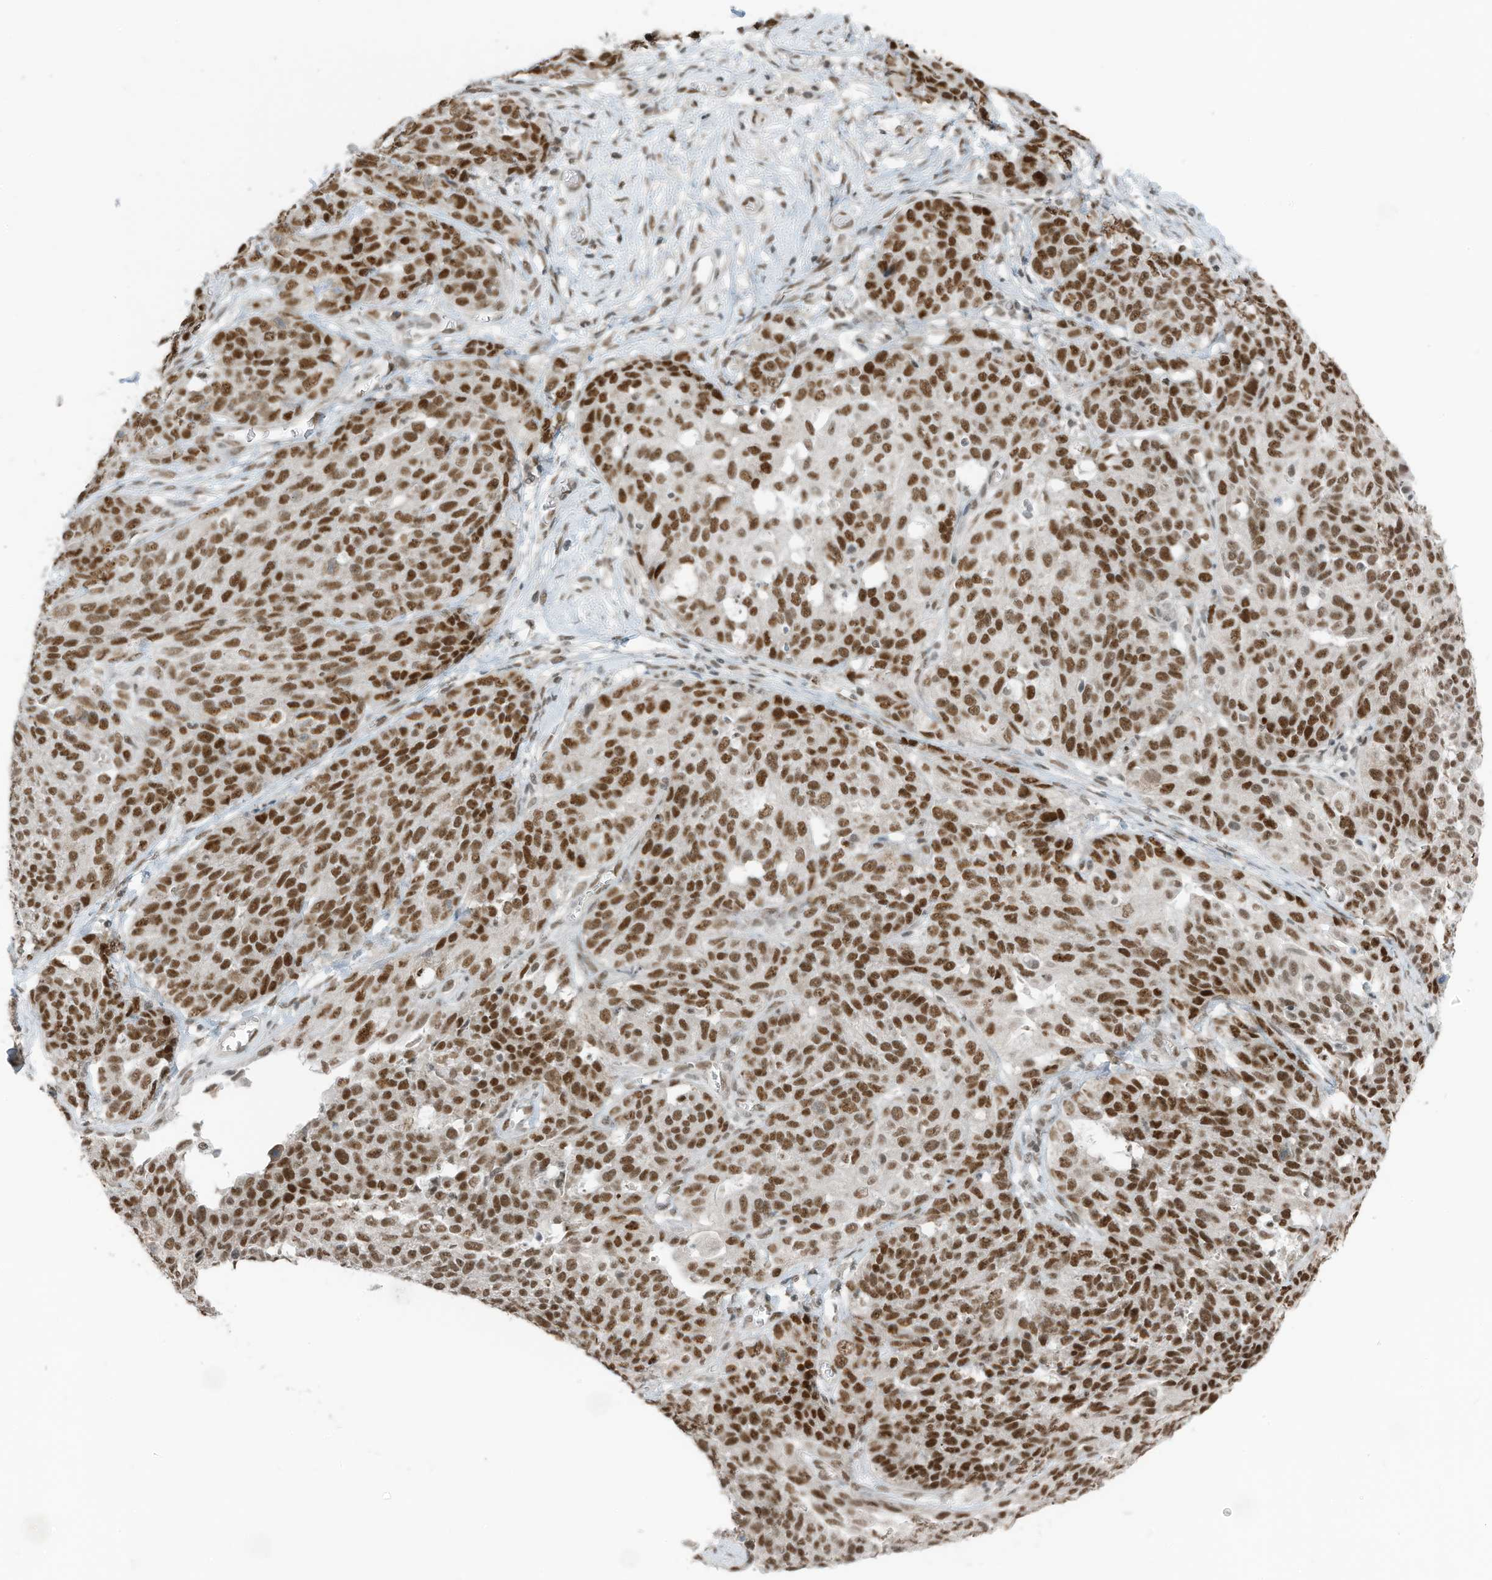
{"staining": {"intensity": "moderate", "quantity": ">75%", "location": "nuclear"}, "tissue": "ovarian cancer", "cell_type": "Tumor cells", "image_type": "cancer", "snomed": [{"axis": "morphology", "description": "Cystadenocarcinoma, serous, NOS"}, {"axis": "topography", "description": "Ovary"}], "caption": "A micrograph of human serous cystadenocarcinoma (ovarian) stained for a protein shows moderate nuclear brown staining in tumor cells.", "gene": "WRNIP1", "patient": {"sex": "female", "age": 44}}